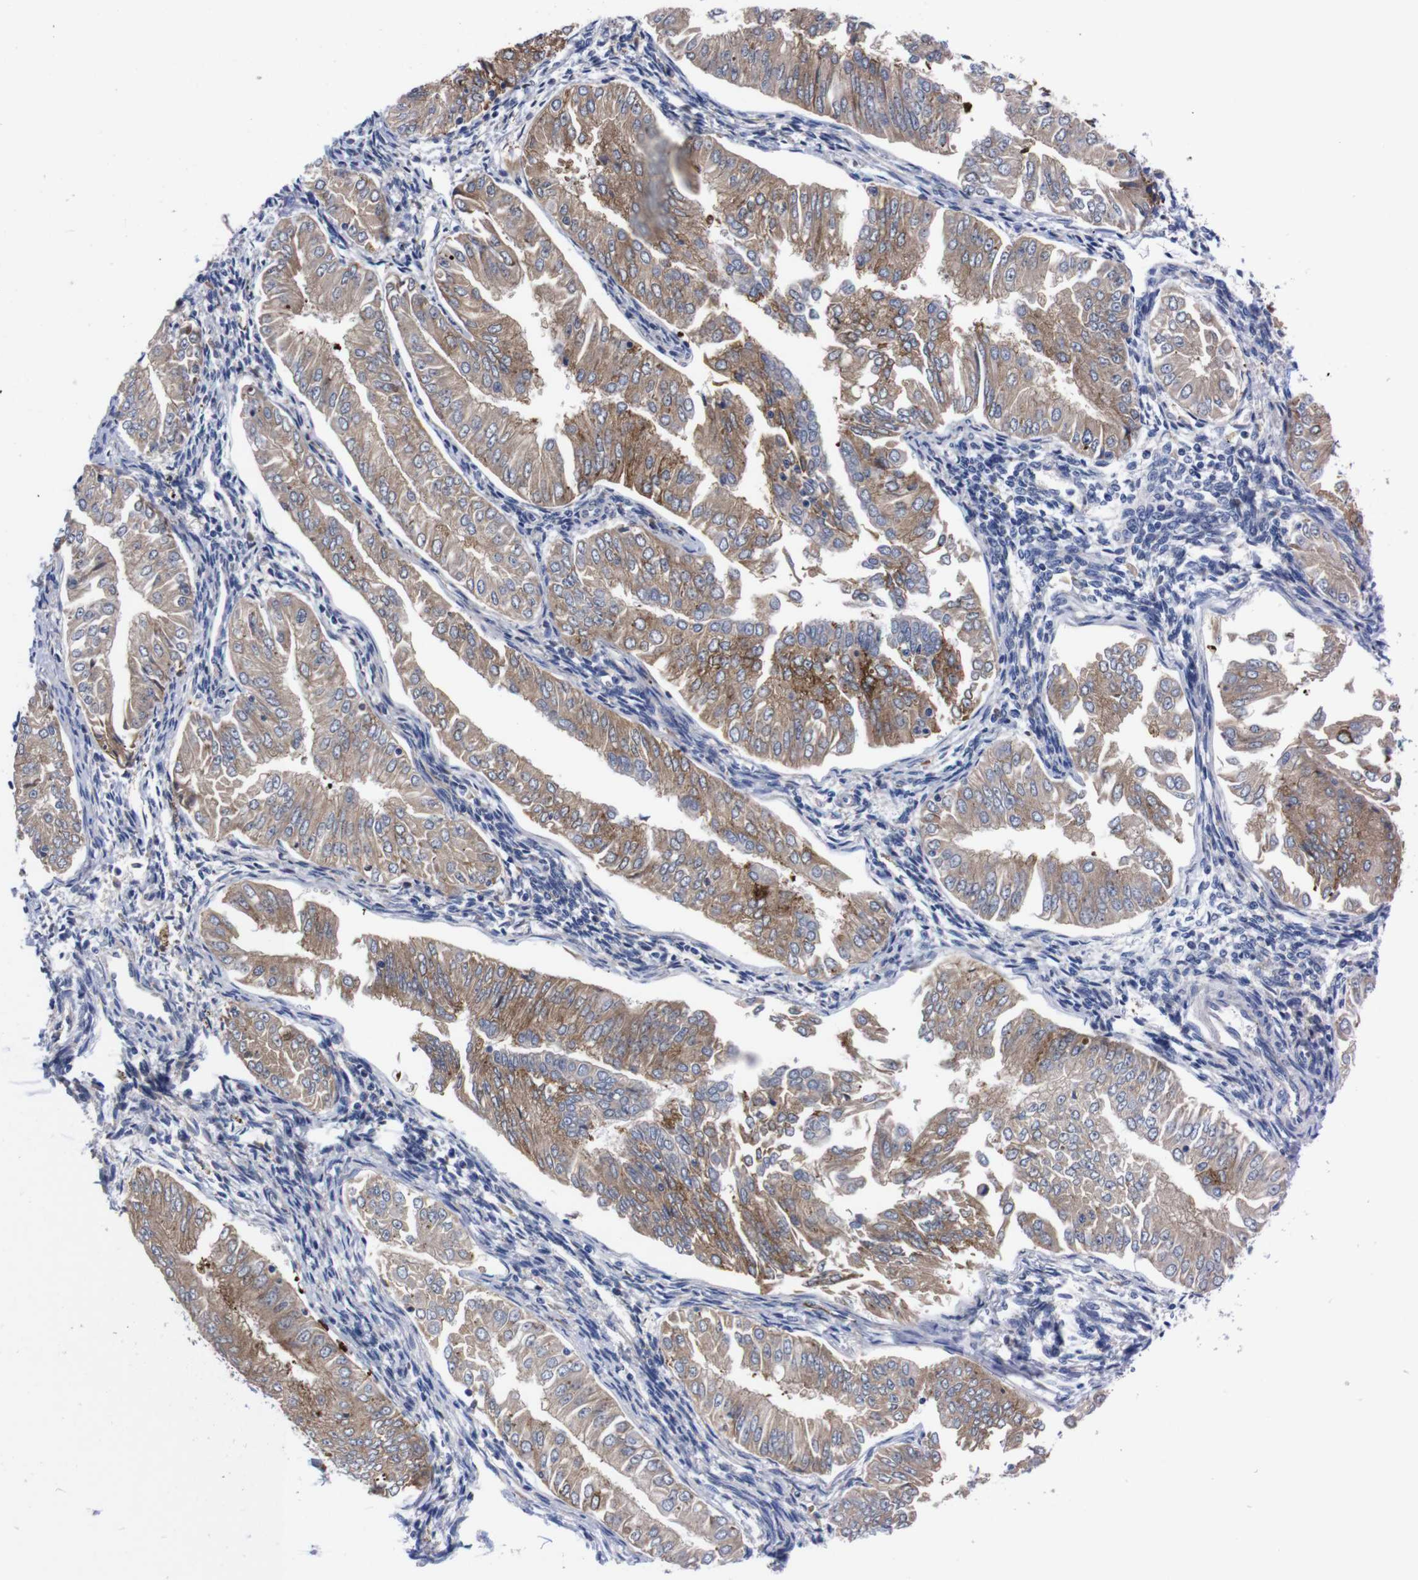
{"staining": {"intensity": "weak", "quantity": ">75%", "location": "cytoplasmic/membranous"}, "tissue": "endometrial cancer", "cell_type": "Tumor cells", "image_type": "cancer", "snomed": [{"axis": "morphology", "description": "Adenocarcinoma, NOS"}, {"axis": "topography", "description": "Endometrium"}], "caption": "Weak cytoplasmic/membranous staining is identified in approximately >75% of tumor cells in adenocarcinoma (endometrial).", "gene": "NEBL", "patient": {"sex": "female", "age": 53}}